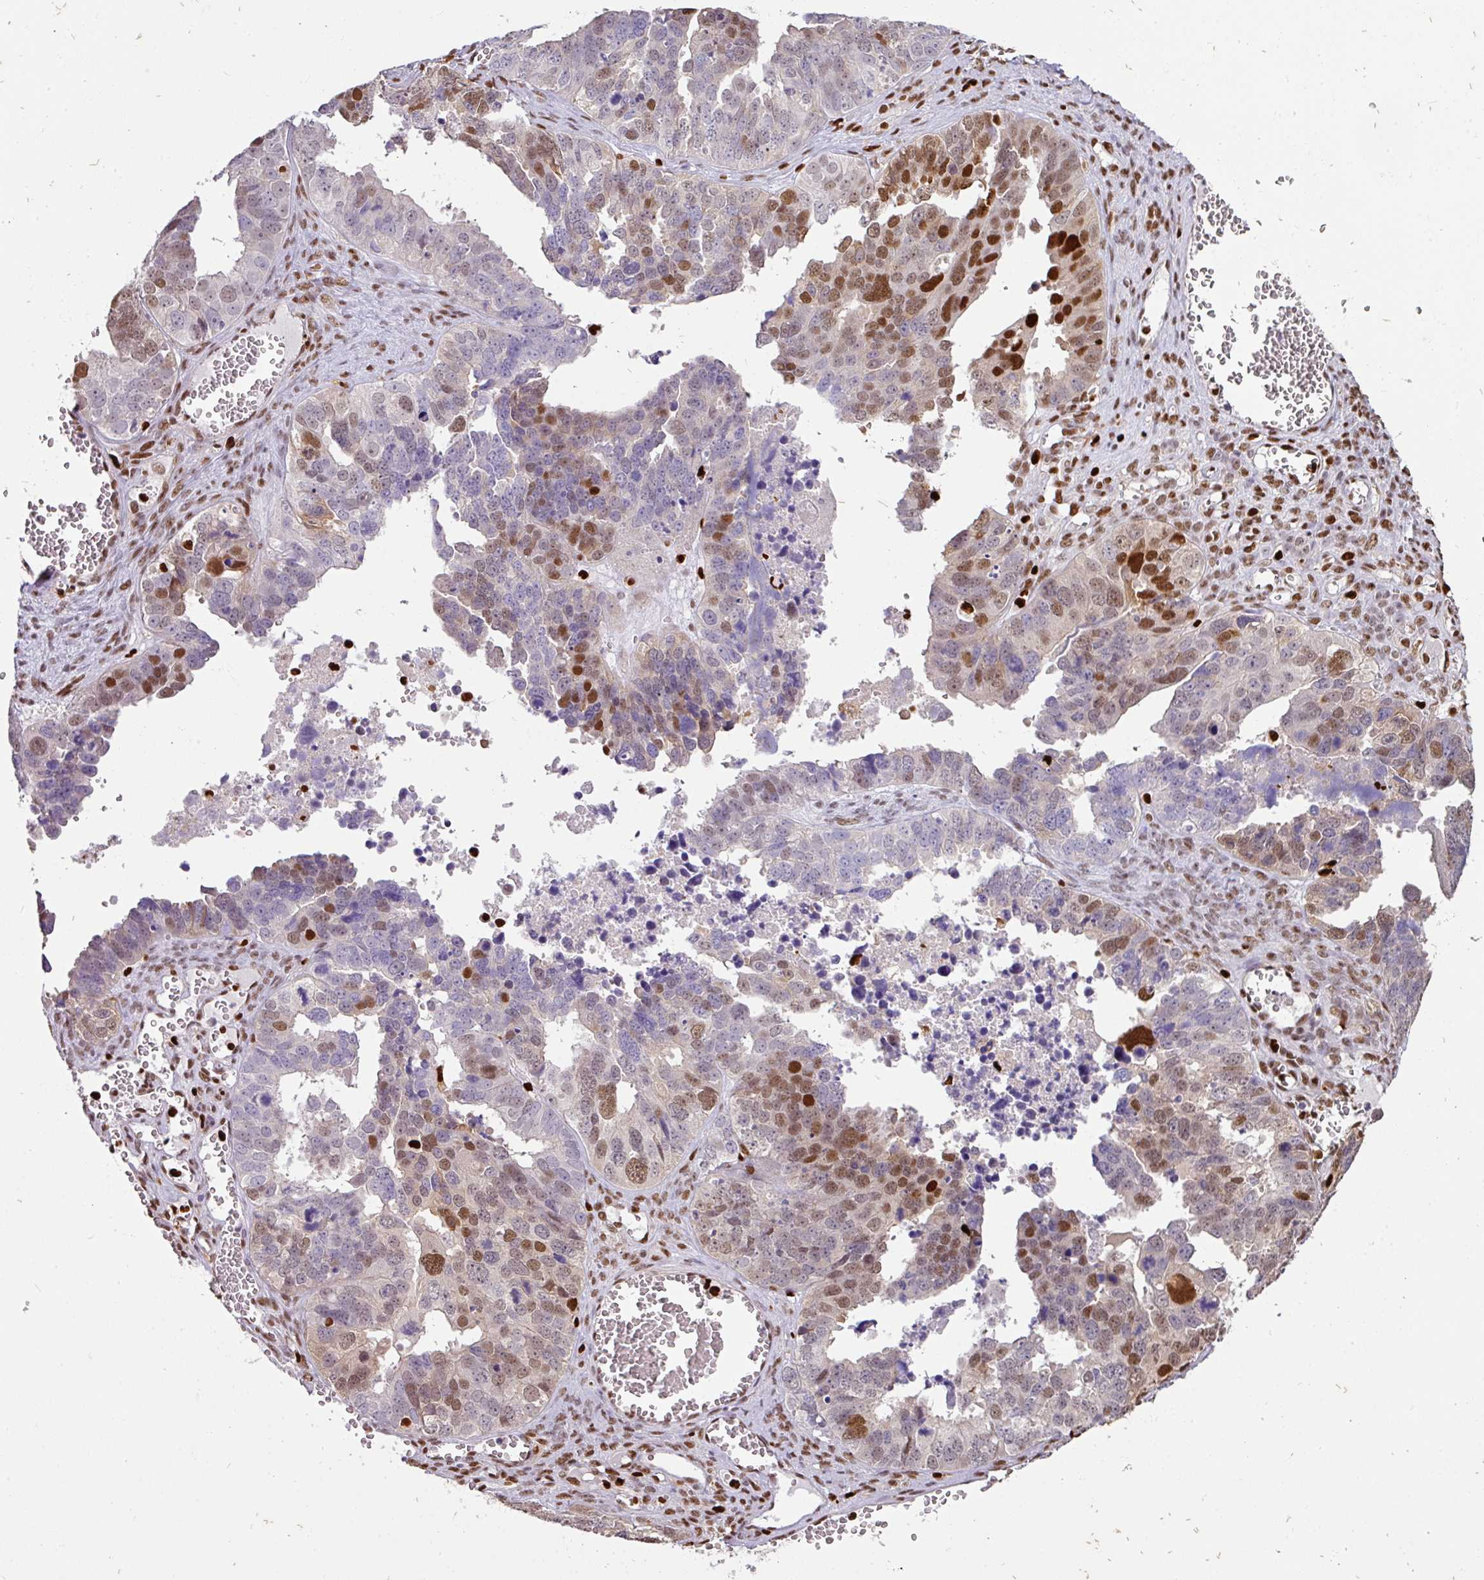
{"staining": {"intensity": "moderate", "quantity": "25%-75%", "location": "nuclear"}, "tissue": "ovarian cancer", "cell_type": "Tumor cells", "image_type": "cancer", "snomed": [{"axis": "morphology", "description": "Cystadenocarcinoma, serous, NOS"}, {"axis": "topography", "description": "Ovary"}], "caption": "Tumor cells demonstrate medium levels of moderate nuclear positivity in approximately 25%-75% of cells in human ovarian cancer (serous cystadenocarcinoma).", "gene": "SAMHD1", "patient": {"sex": "female", "age": 76}}